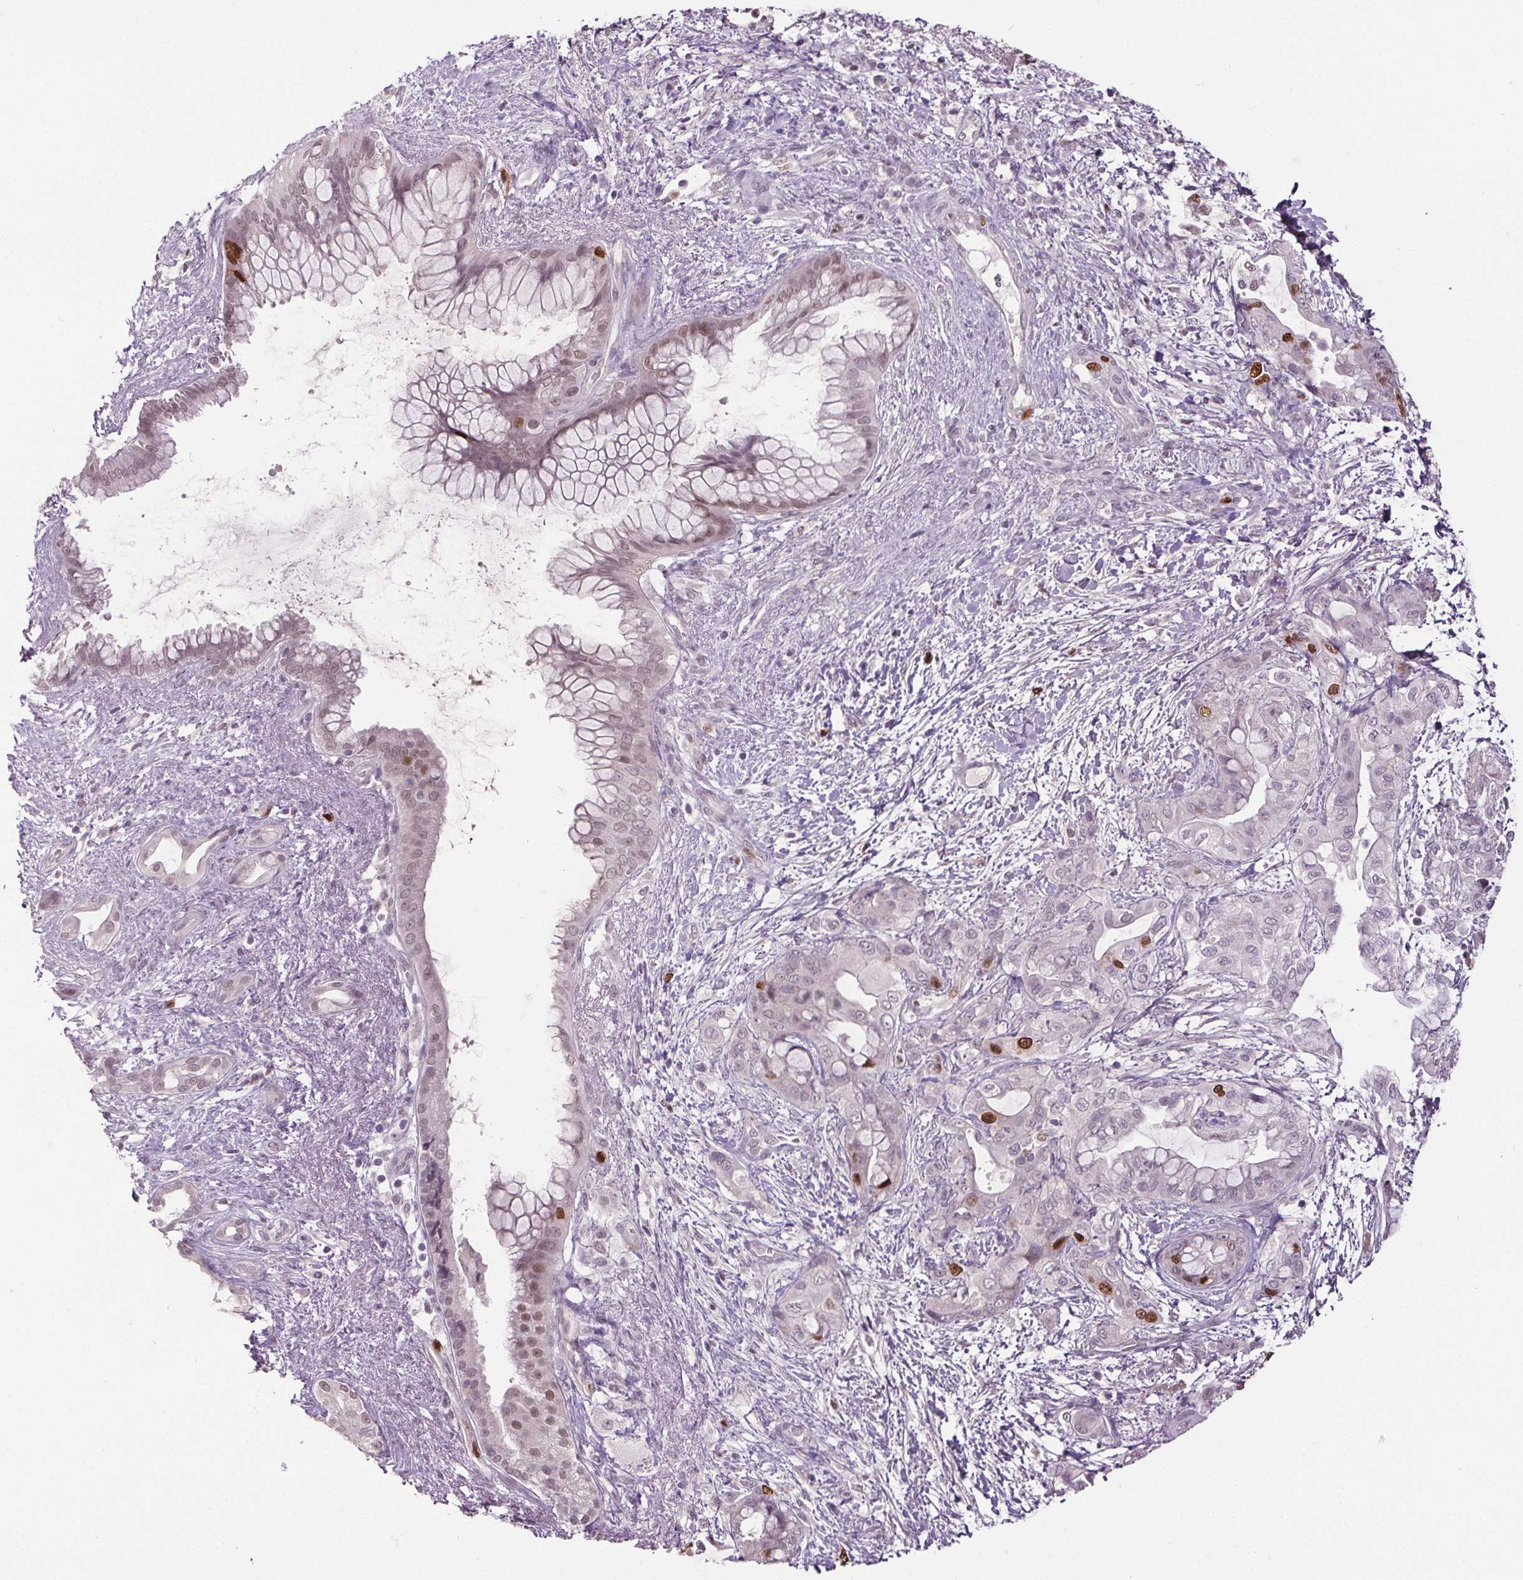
{"staining": {"intensity": "strong", "quantity": "<25%", "location": "nuclear"}, "tissue": "pancreatic cancer", "cell_type": "Tumor cells", "image_type": "cancer", "snomed": [{"axis": "morphology", "description": "Adenocarcinoma, NOS"}, {"axis": "topography", "description": "Pancreas"}], "caption": "Adenocarcinoma (pancreatic) stained for a protein shows strong nuclear positivity in tumor cells. (DAB = brown stain, brightfield microscopy at high magnification).", "gene": "CENPF", "patient": {"sex": "male", "age": 71}}